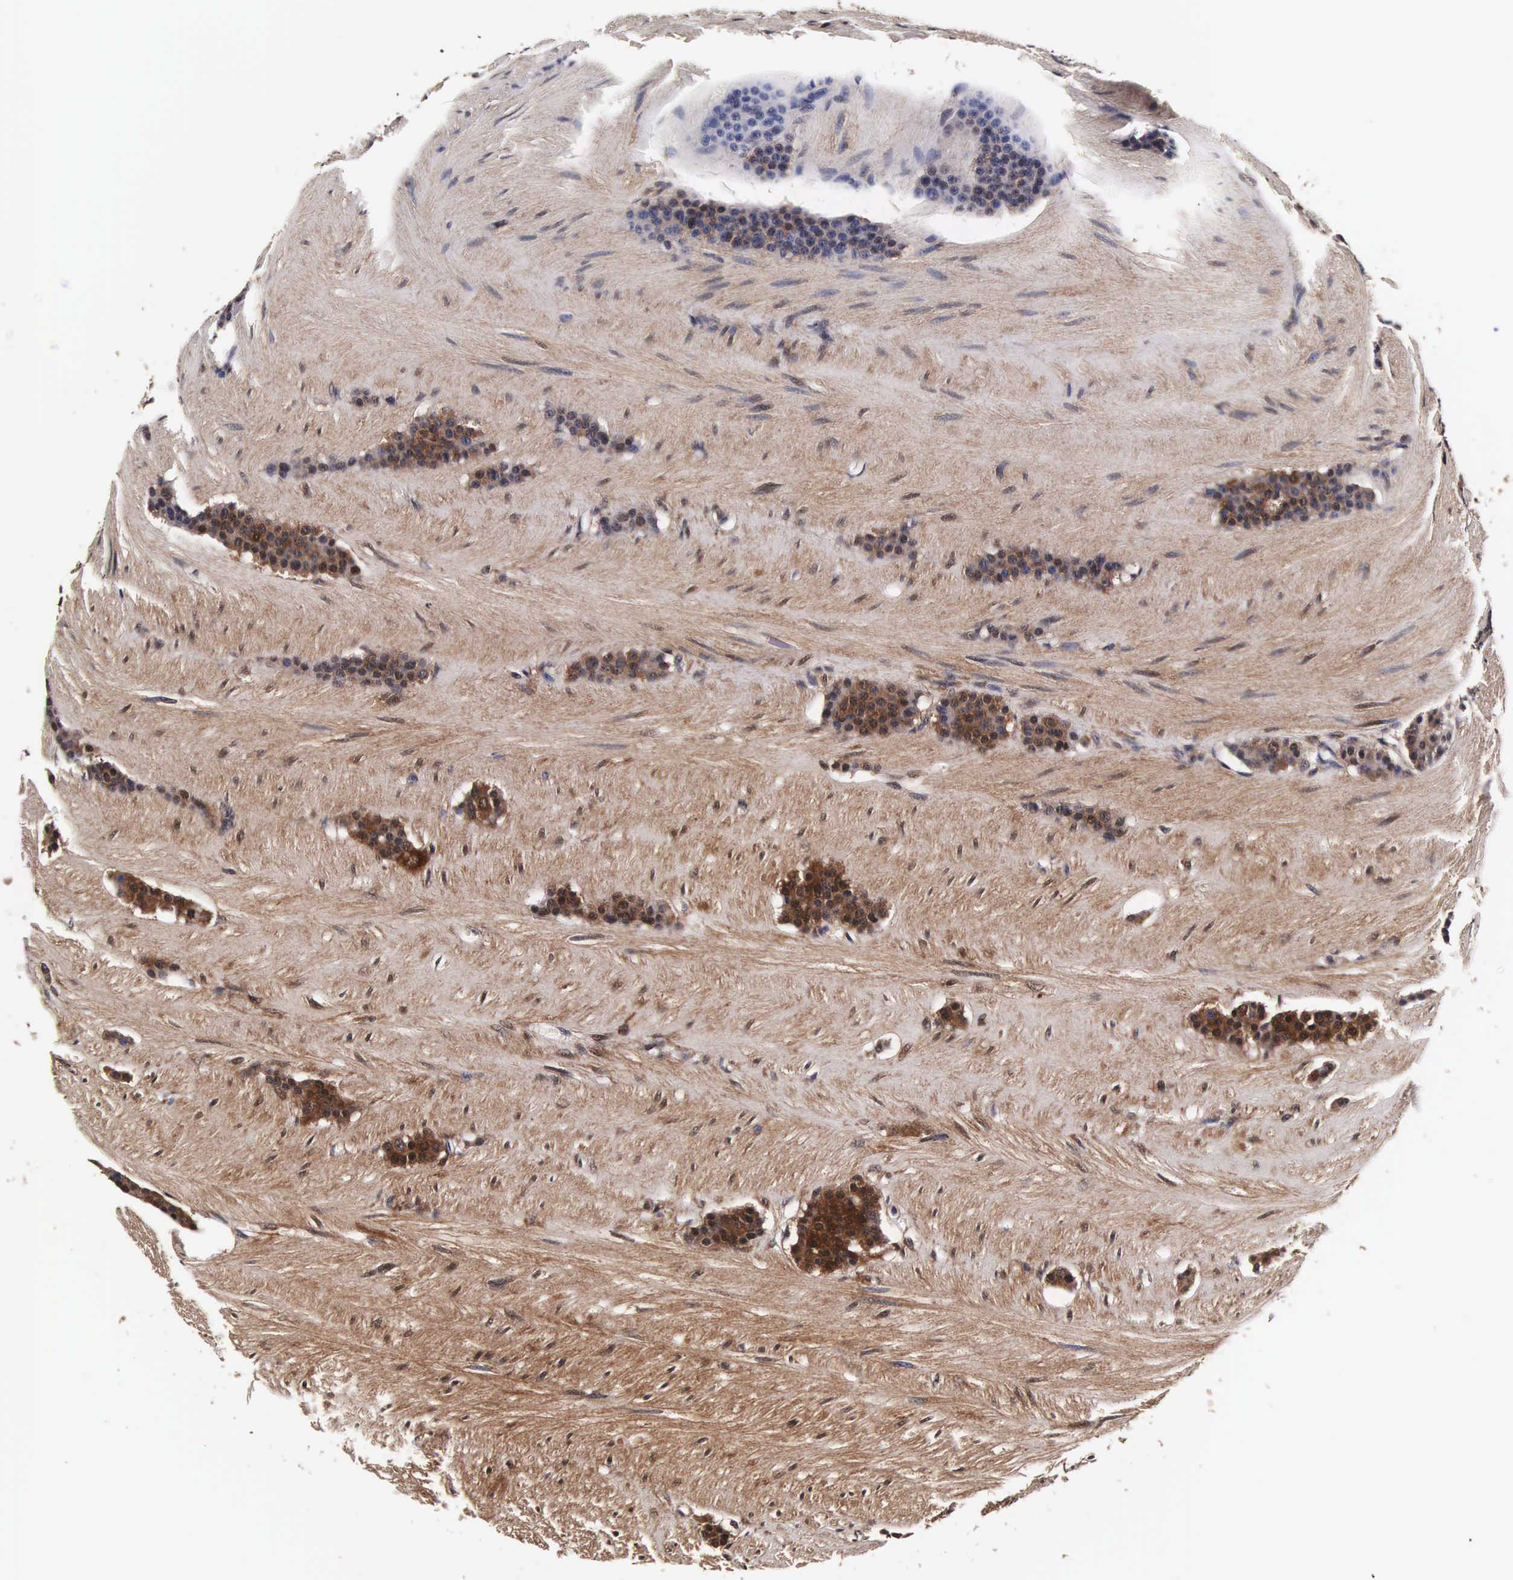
{"staining": {"intensity": "strong", "quantity": ">75%", "location": "cytoplasmic/membranous,nuclear"}, "tissue": "carcinoid", "cell_type": "Tumor cells", "image_type": "cancer", "snomed": [{"axis": "morphology", "description": "Carcinoid, malignant, NOS"}, {"axis": "topography", "description": "Small intestine"}], "caption": "A high-resolution micrograph shows IHC staining of carcinoid, which displays strong cytoplasmic/membranous and nuclear positivity in about >75% of tumor cells. (IHC, brightfield microscopy, high magnification).", "gene": "TECPR2", "patient": {"sex": "male", "age": 60}}